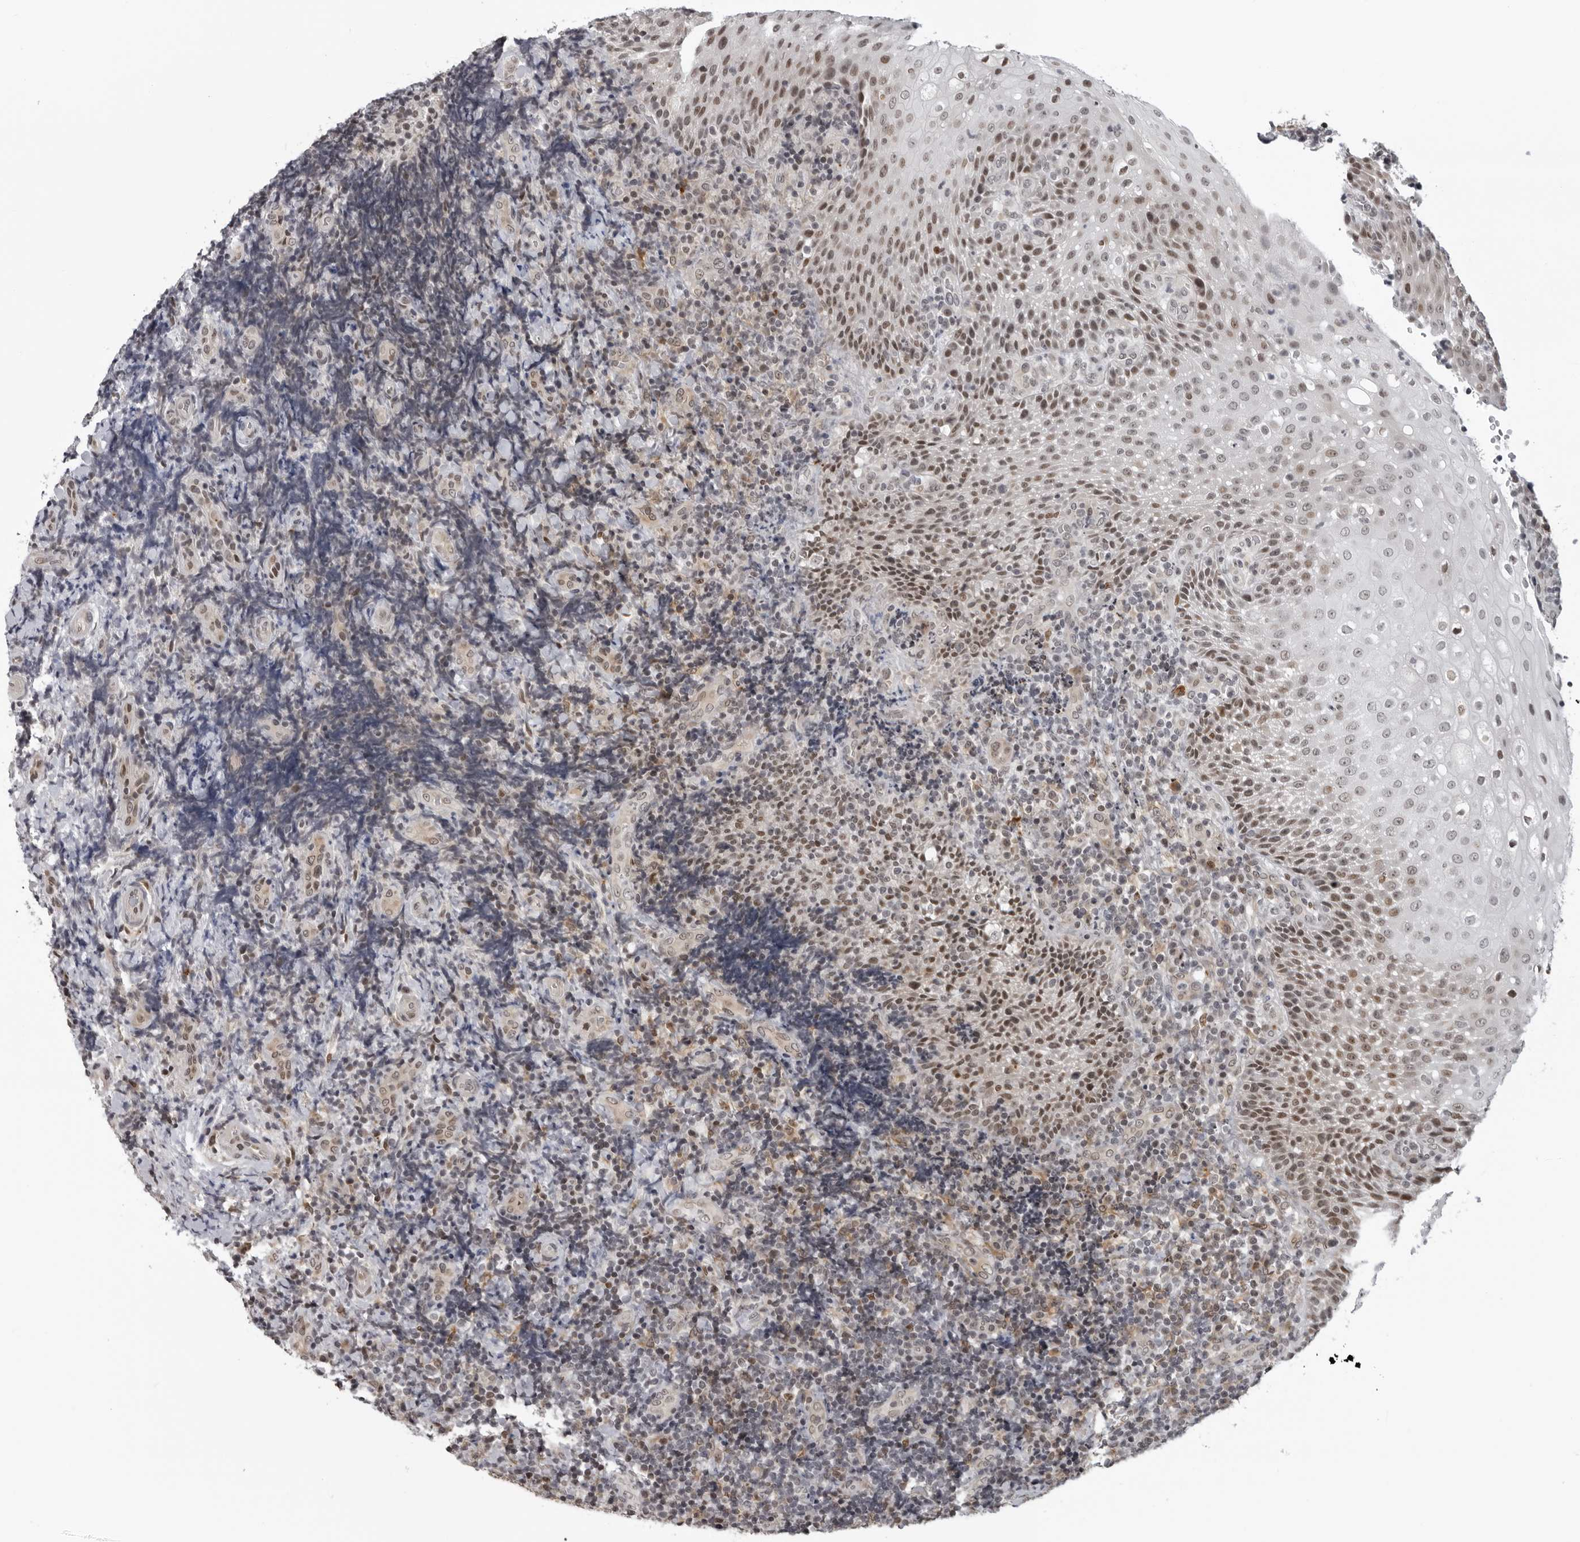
{"staining": {"intensity": "negative", "quantity": "none", "location": "none"}, "tissue": "lymphoma", "cell_type": "Tumor cells", "image_type": "cancer", "snomed": [{"axis": "morphology", "description": "Malignant lymphoma, non-Hodgkin's type, High grade"}, {"axis": "topography", "description": "Tonsil"}], "caption": "Immunohistochemistry (IHC) of human high-grade malignant lymphoma, non-Hodgkin's type displays no staining in tumor cells.", "gene": "MAF", "patient": {"sex": "female", "age": 36}}